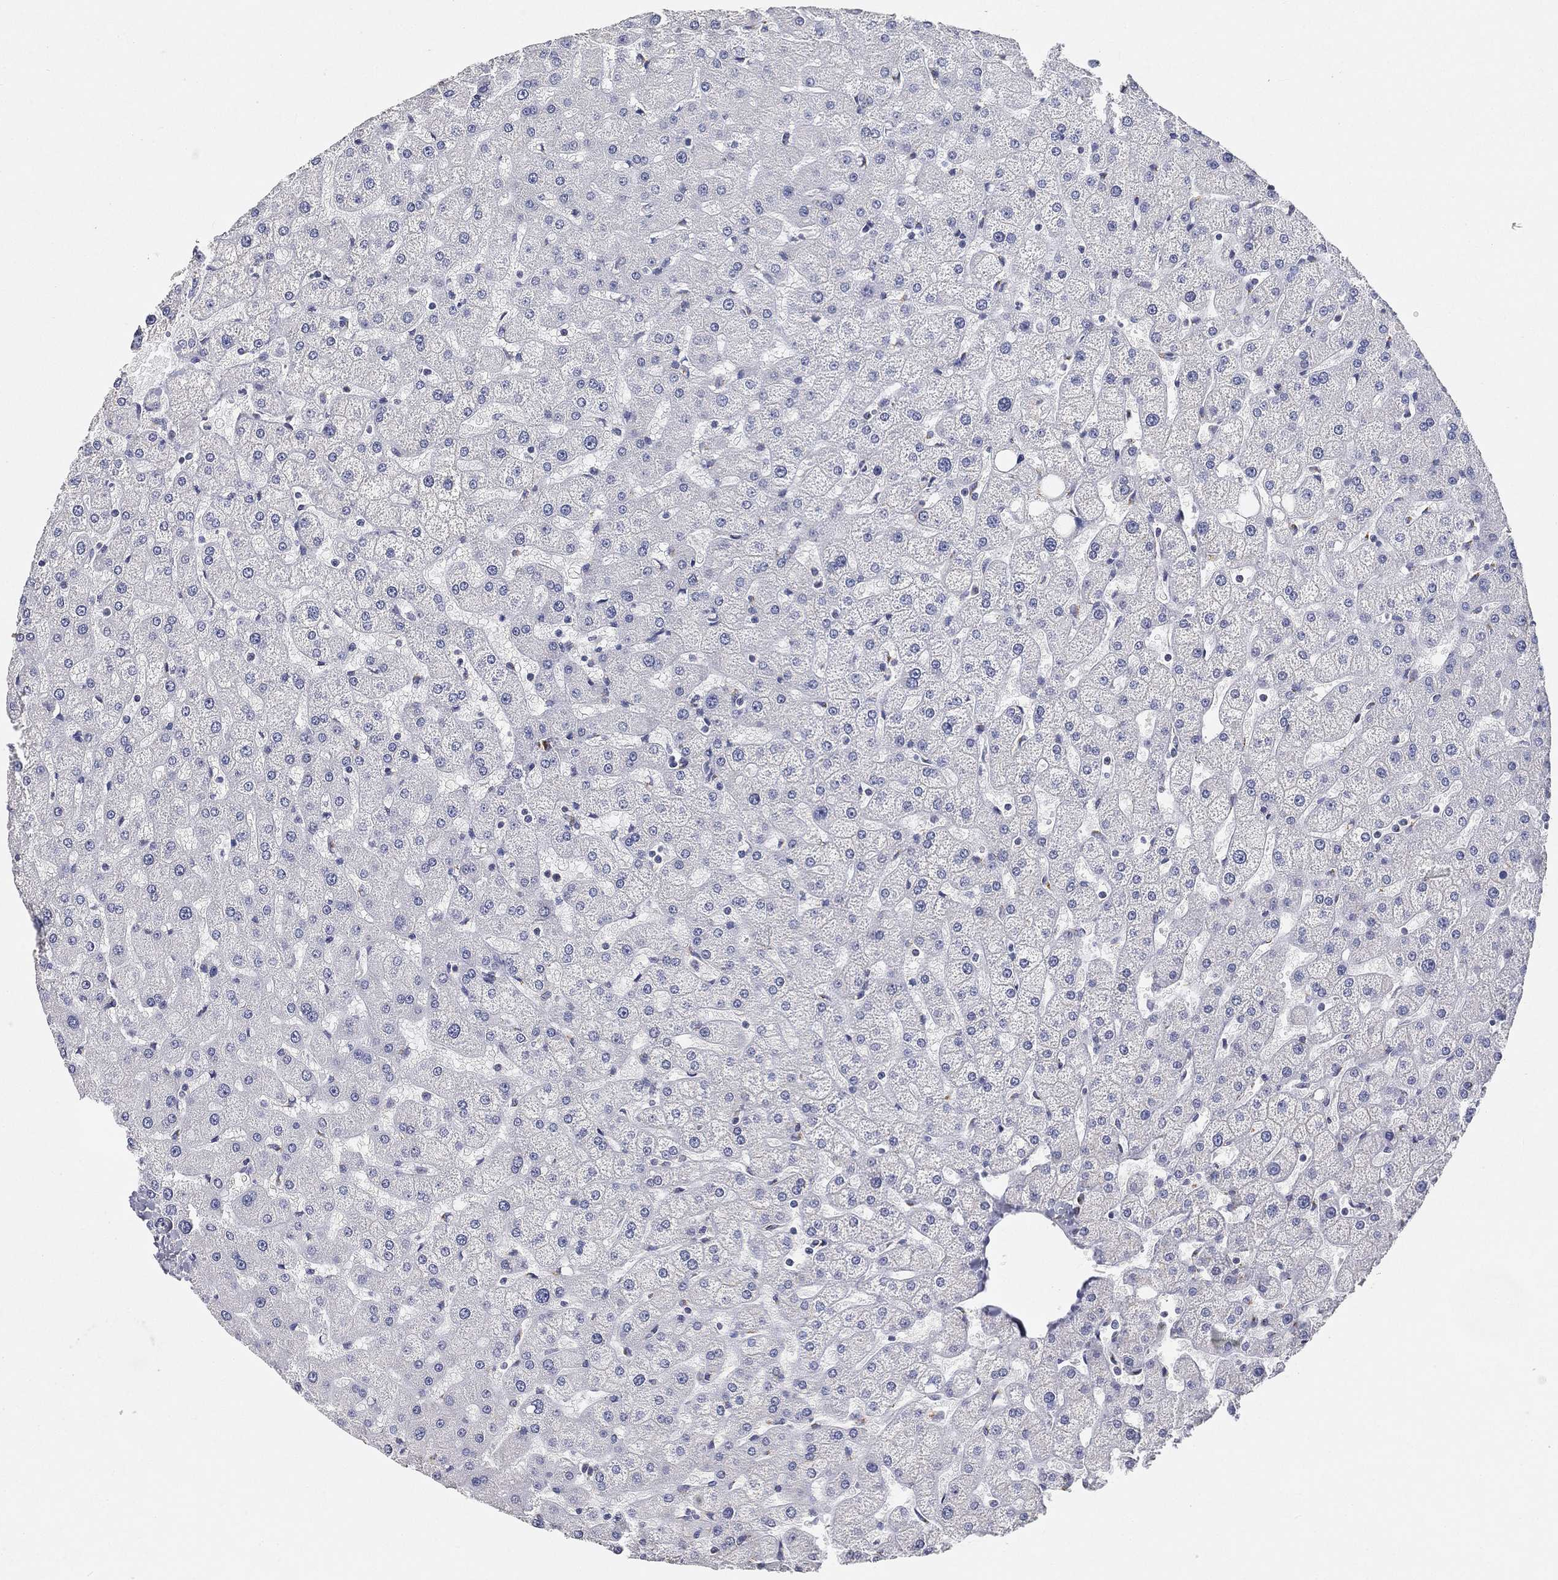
{"staining": {"intensity": "negative", "quantity": "none", "location": "none"}, "tissue": "liver", "cell_type": "Cholangiocytes", "image_type": "normal", "snomed": [{"axis": "morphology", "description": "Normal tissue, NOS"}, {"axis": "topography", "description": "Liver"}], "caption": "IHC of benign liver exhibits no staining in cholangiocytes.", "gene": "TICAM1", "patient": {"sex": "female", "age": 50}}